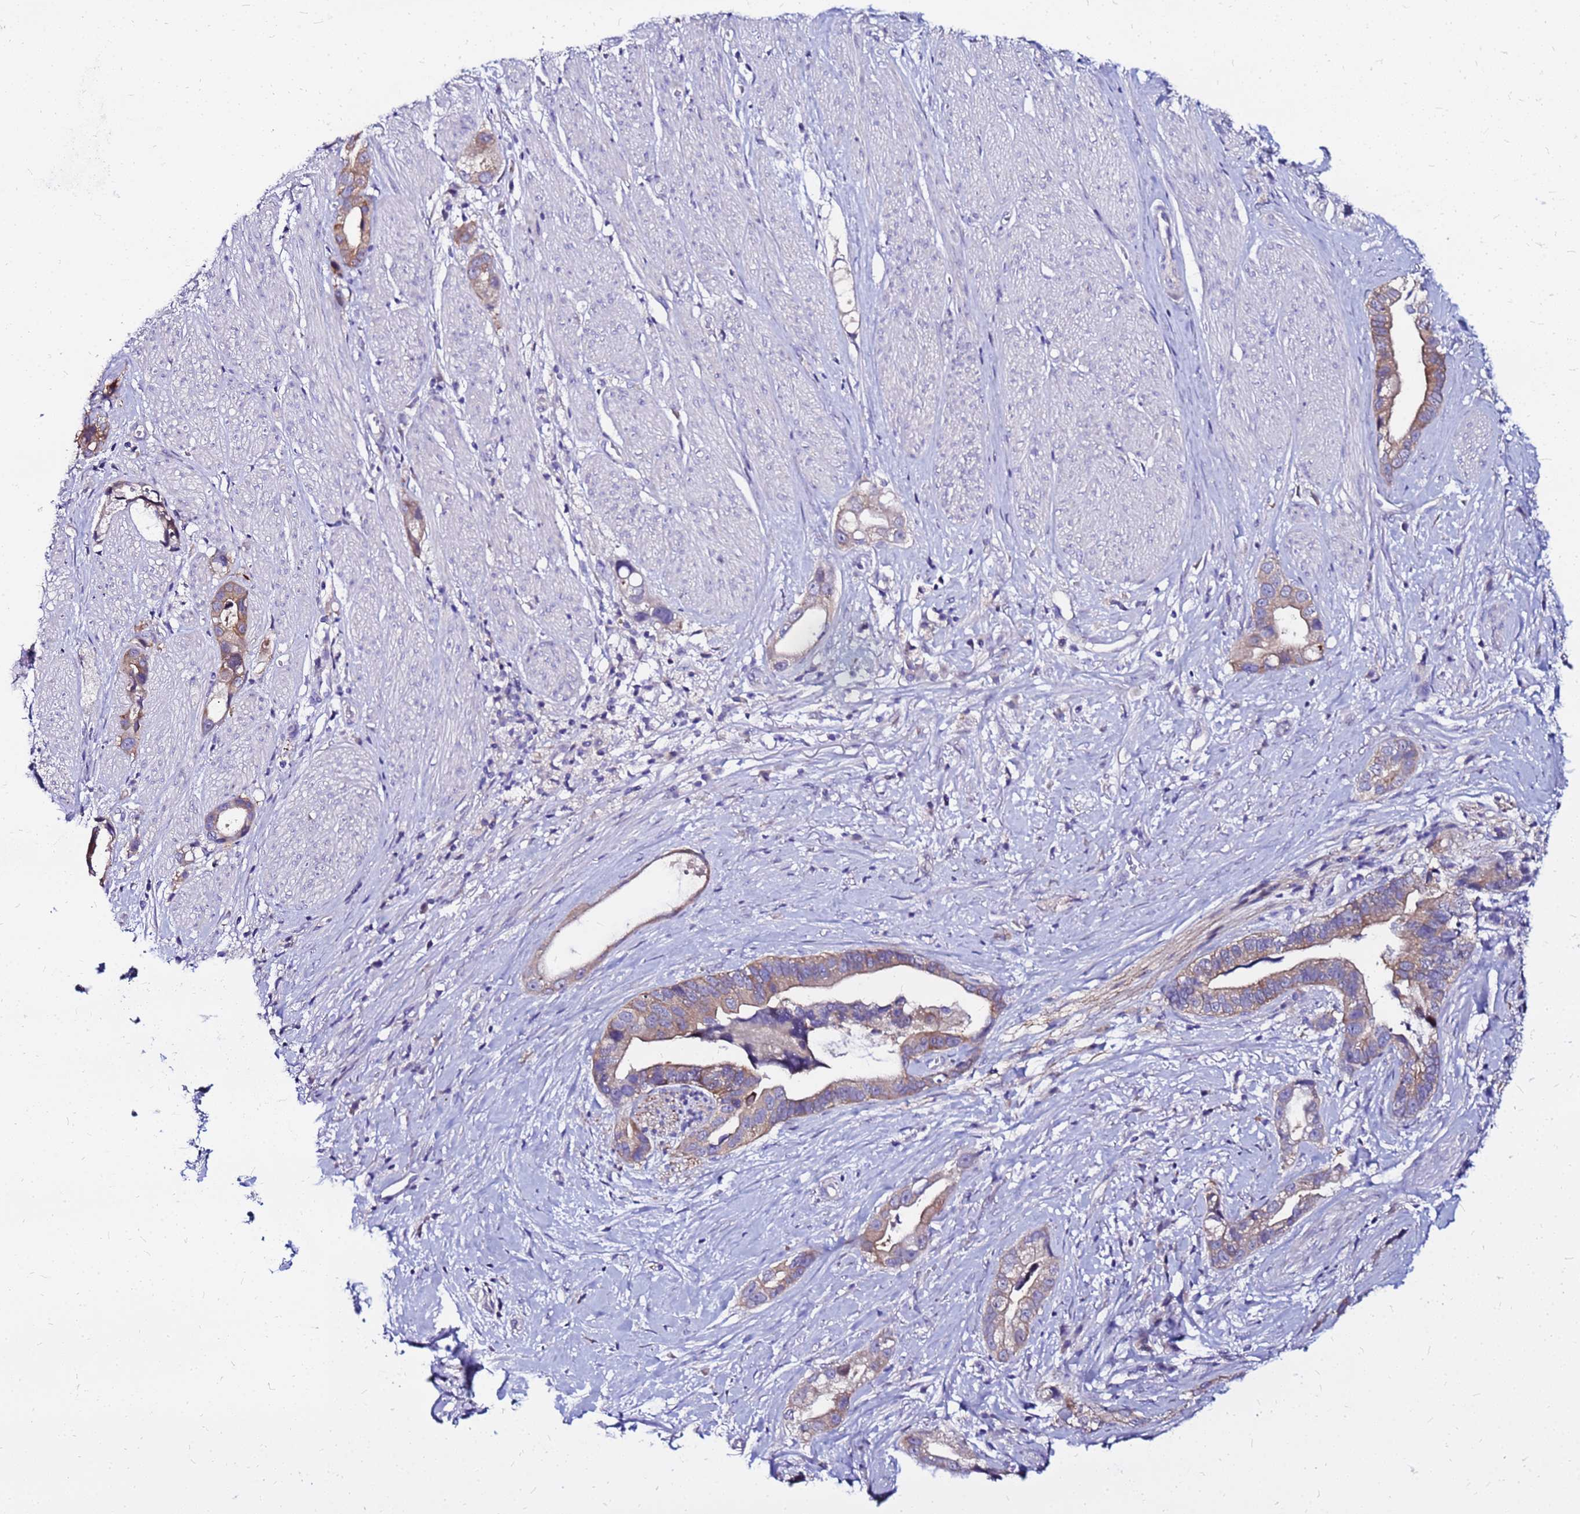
{"staining": {"intensity": "moderate", "quantity": "25%-75%", "location": "cytoplasmic/membranous"}, "tissue": "stomach cancer", "cell_type": "Tumor cells", "image_type": "cancer", "snomed": [{"axis": "morphology", "description": "Adenocarcinoma, NOS"}, {"axis": "topography", "description": "Stomach"}], "caption": "Immunohistochemistry histopathology image of human stomach cancer stained for a protein (brown), which shows medium levels of moderate cytoplasmic/membranous expression in about 25%-75% of tumor cells.", "gene": "ARHGEF5", "patient": {"sex": "male", "age": 55}}